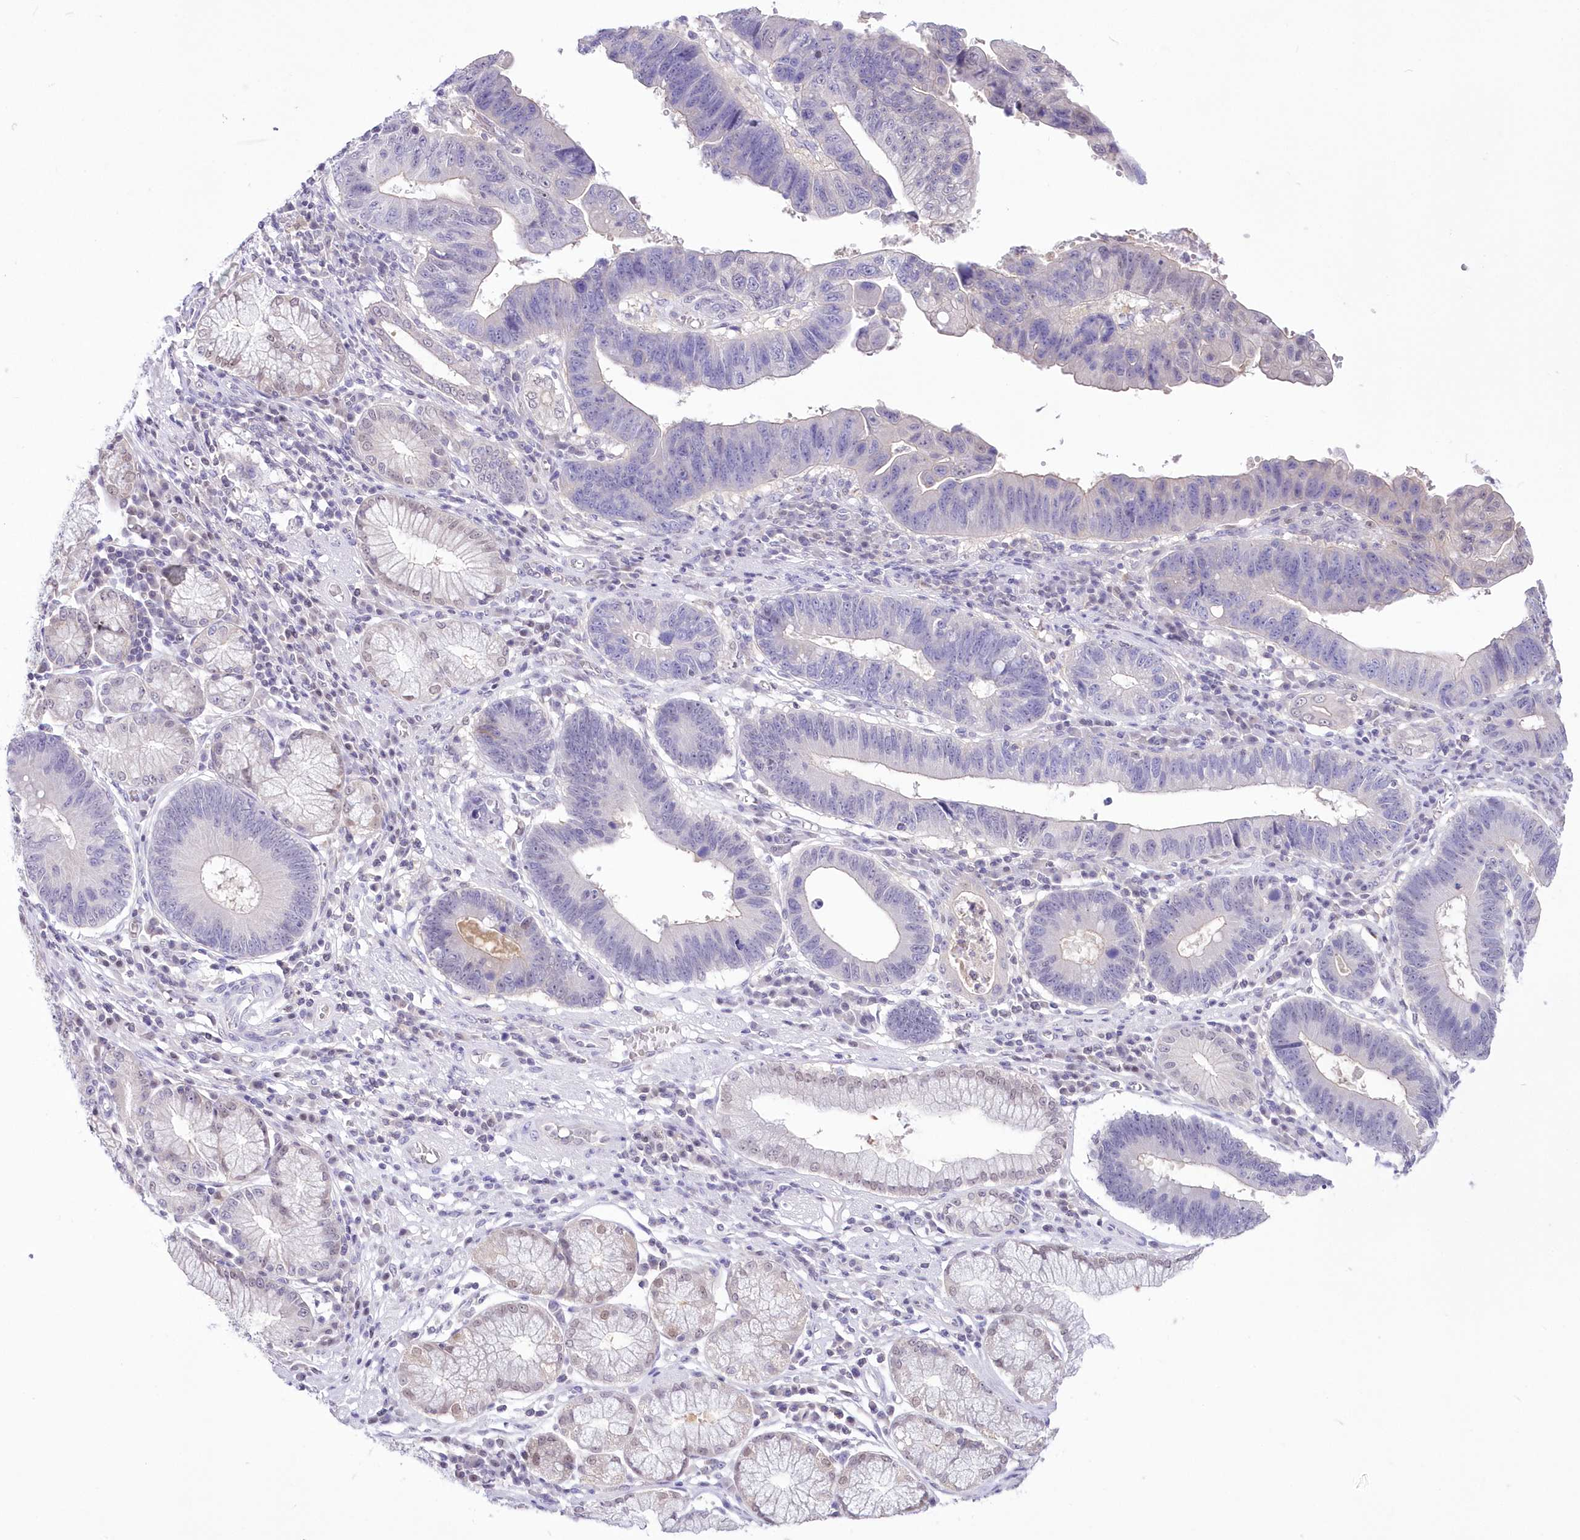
{"staining": {"intensity": "negative", "quantity": "none", "location": "none"}, "tissue": "stomach cancer", "cell_type": "Tumor cells", "image_type": "cancer", "snomed": [{"axis": "morphology", "description": "Adenocarcinoma, NOS"}, {"axis": "topography", "description": "Stomach"}], "caption": "The IHC image has no significant expression in tumor cells of stomach adenocarcinoma tissue. (Stains: DAB IHC with hematoxylin counter stain, Microscopy: brightfield microscopy at high magnification).", "gene": "UBA6", "patient": {"sex": "male", "age": 59}}